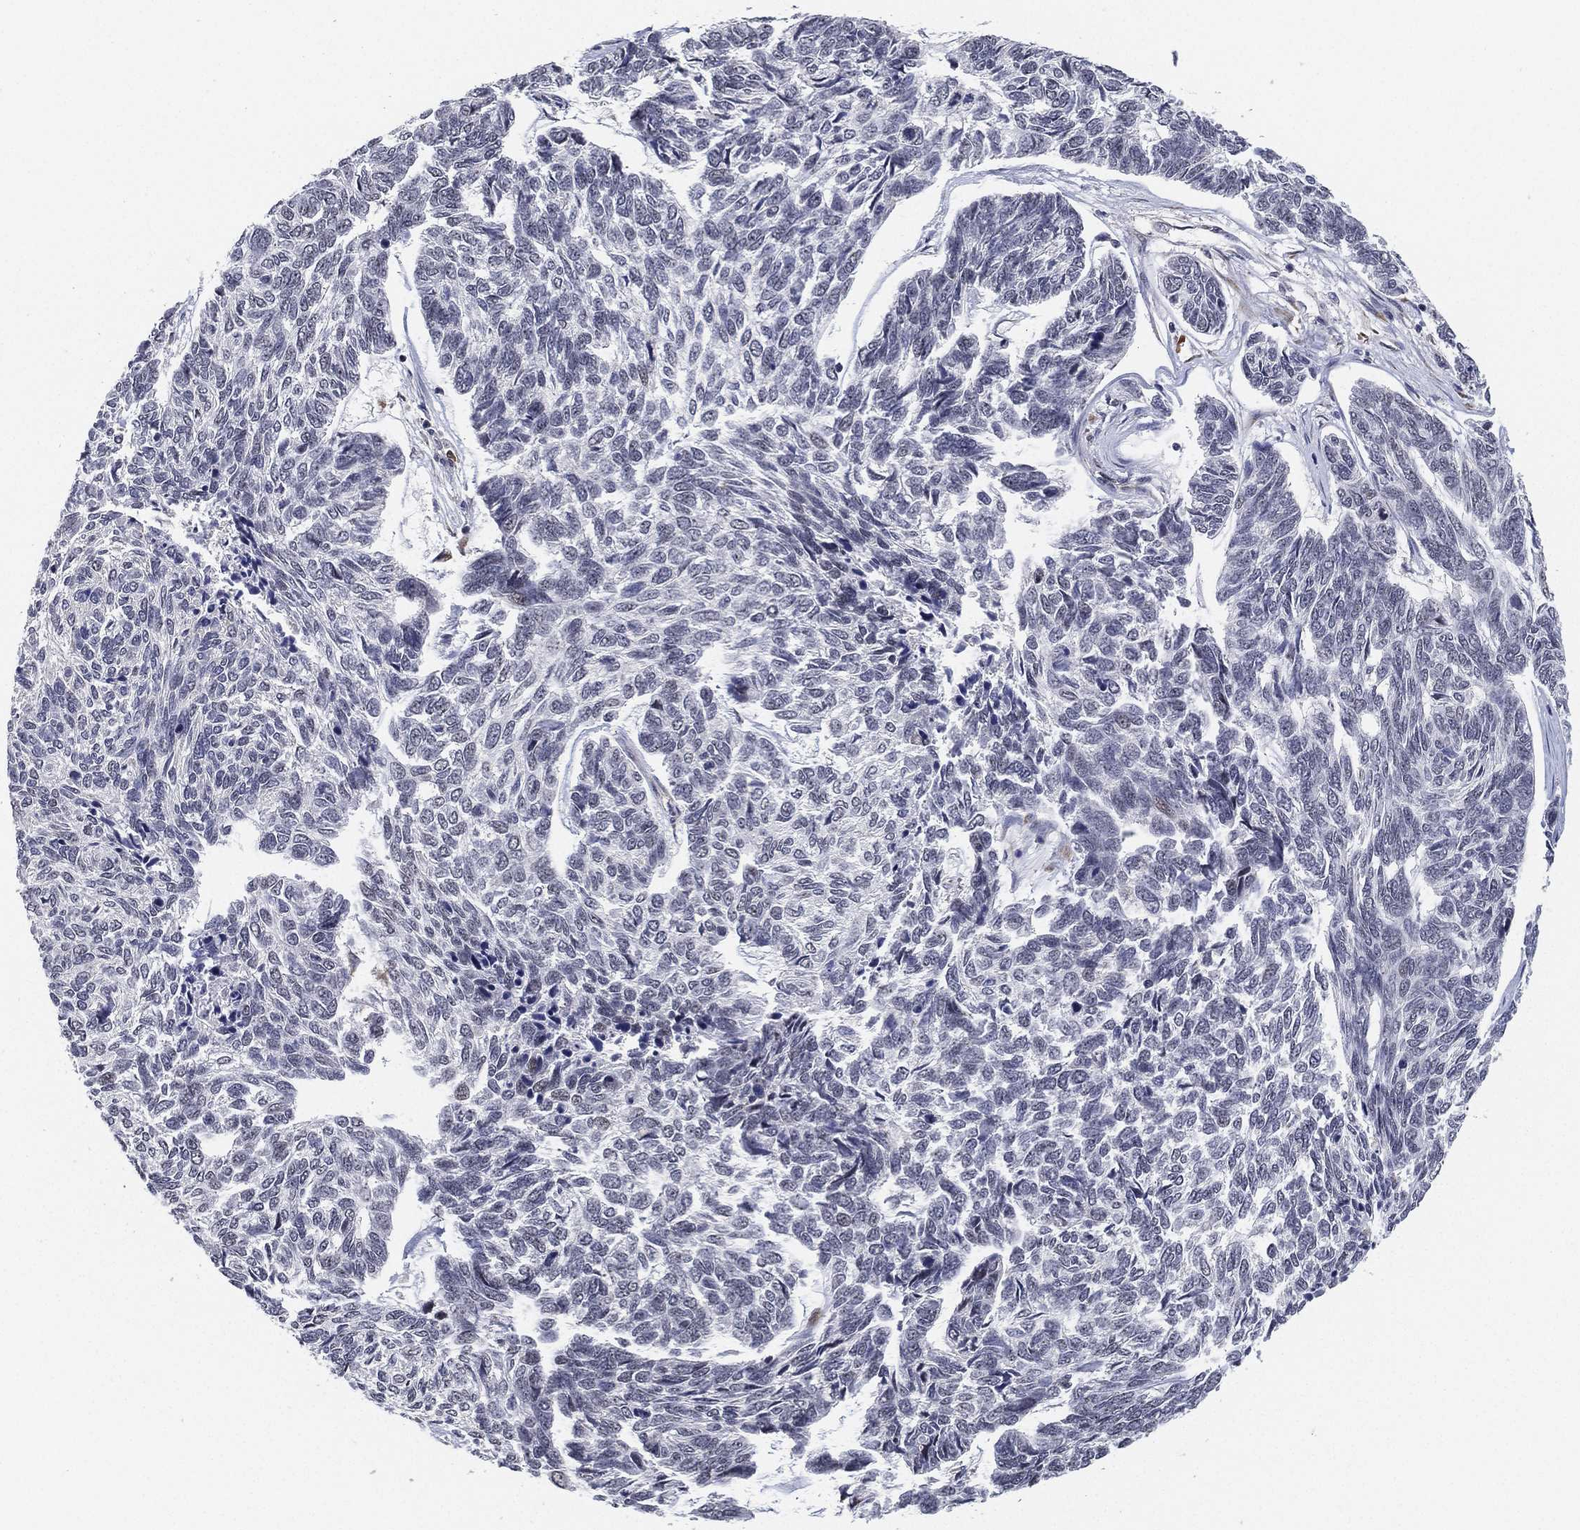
{"staining": {"intensity": "negative", "quantity": "none", "location": "none"}, "tissue": "skin cancer", "cell_type": "Tumor cells", "image_type": "cancer", "snomed": [{"axis": "morphology", "description": "Basal cell carcinoma"}, {"axis": "topography", "description": "Skin"}], "caption": "High magnification brightfield microscopy of skin basal cell carcinoma stained with DAB (brown) and counterstained with hematoxylin (blue): tumor cells show no significant expression.", "gene": "PPP1R16B", "patient": {"sex": "female", "age": 65}}